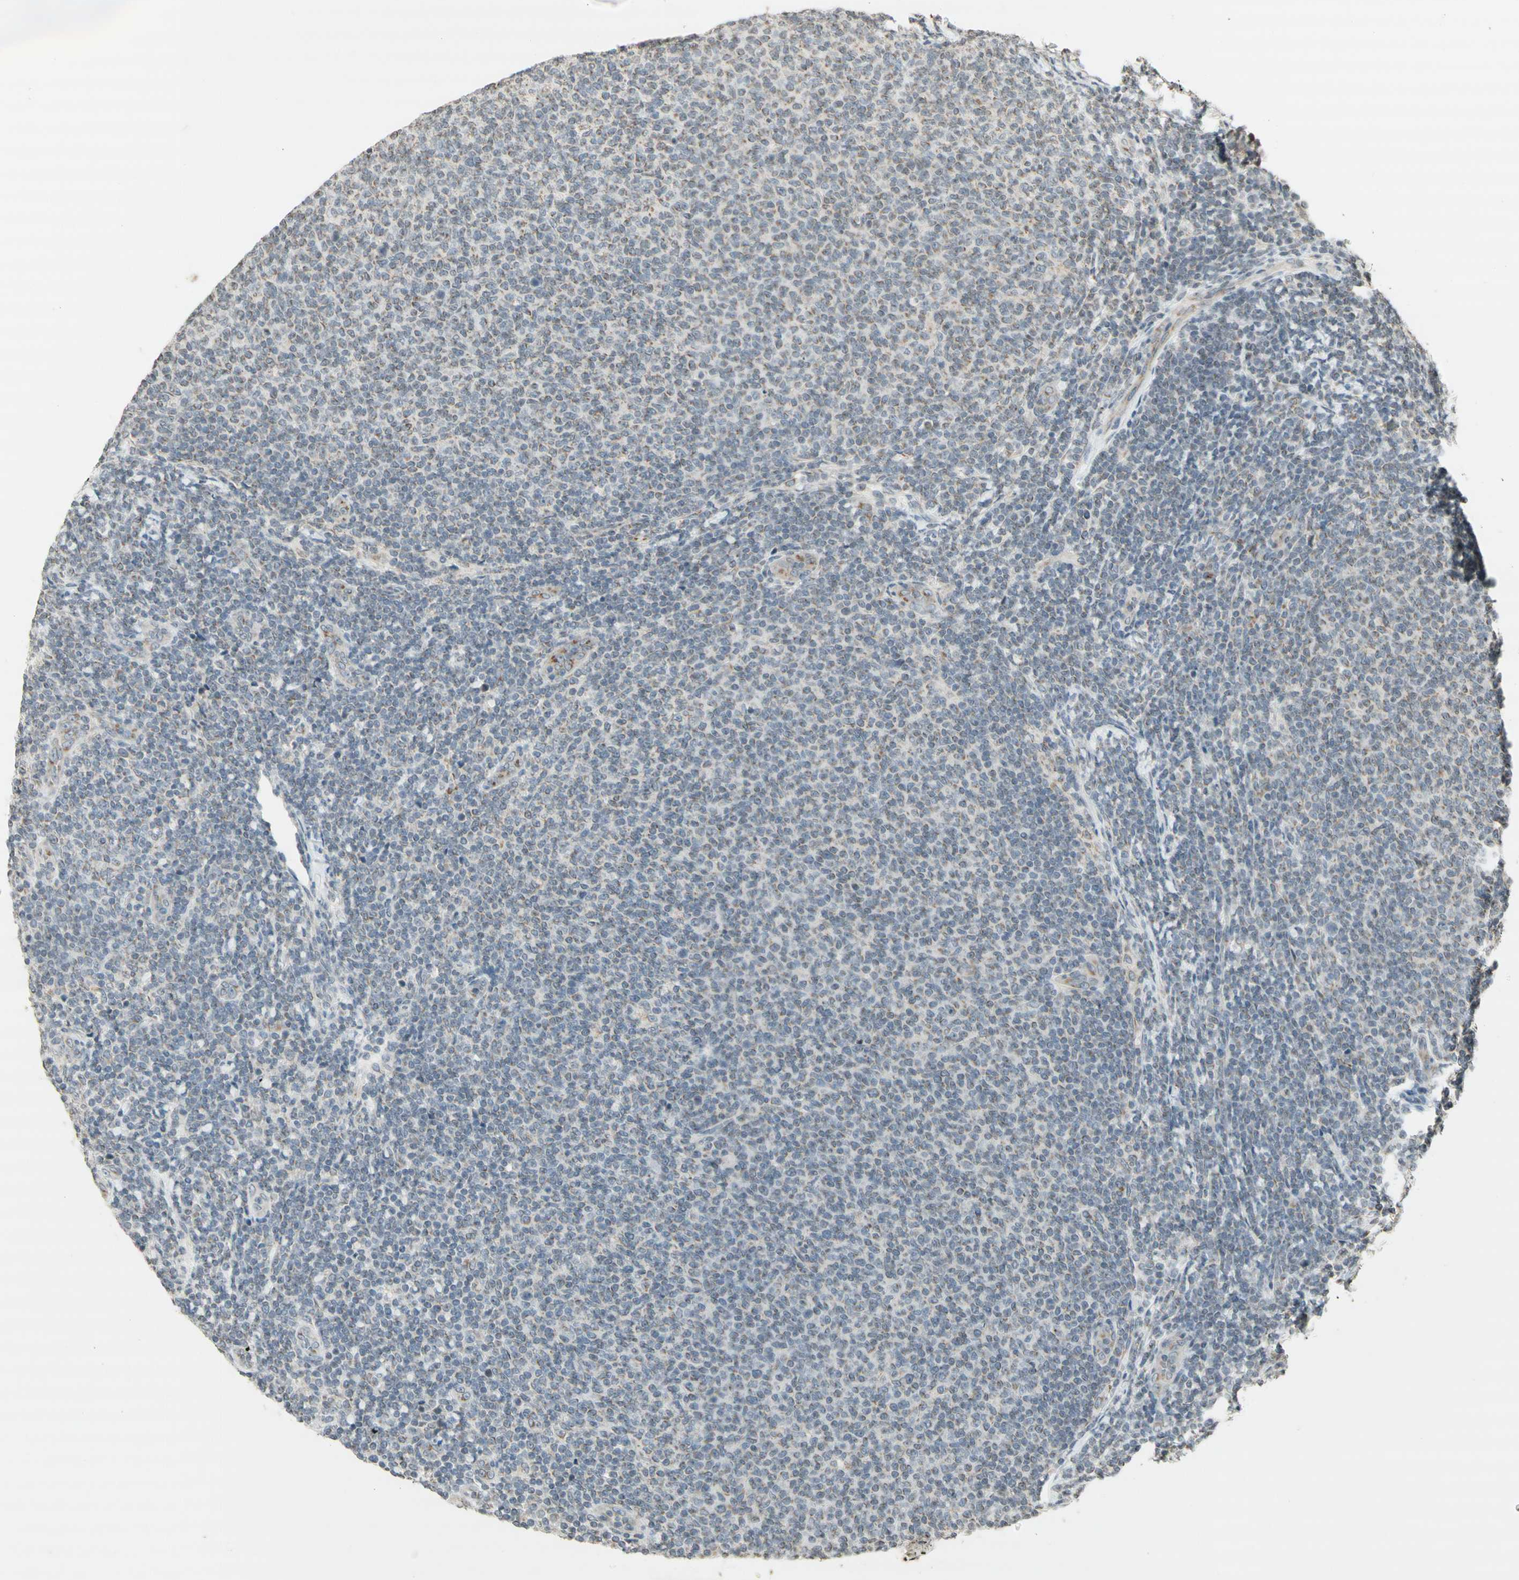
{"staining": {"intensity": "moderate", "quantity": "<25%", "location": "cytoplasmic/membranous"}, "tissue": "lymphoma", "cell_type": "Tumor cells", "image_type": "cancer", "snomed": [{"axis": "morphology", "description": "Malignant lymphoma, non-Hodgkin's type, Low grade"}, {"axis": "topography", "description": "Lymph node"}], "caption": "Tumor cells display low levels of moderate cytoplasmic/membranous expression in about <25% of cells in human low-grade malignant lymphoma, non-Hodgkin's type.", "gene": "CCNI", "patient": {"sex": "male", "age": 66}}